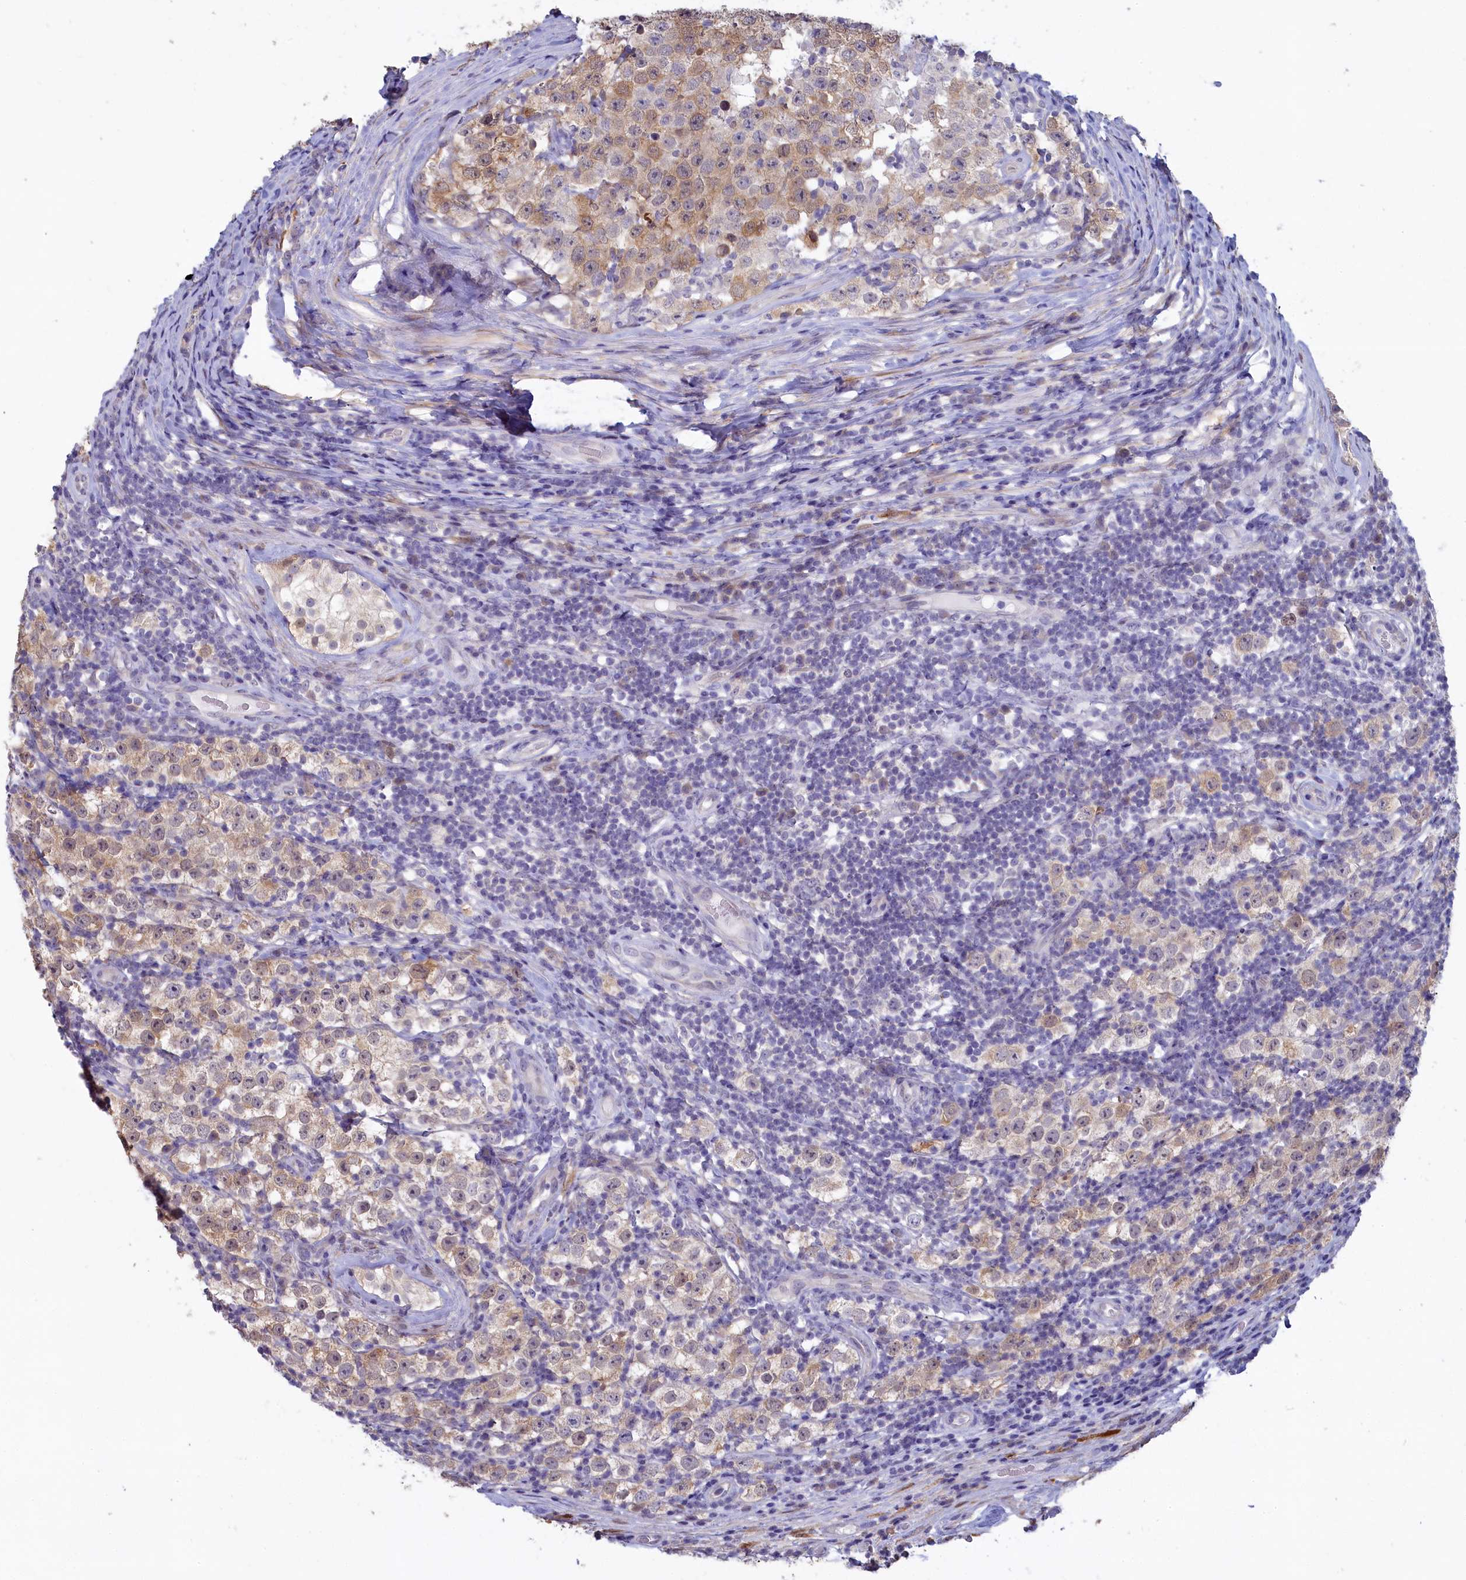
{"staining": {"intensity": "moderate", "quantity": "25%-75%", "location": "cytoplasmic/membranous,nuclear"}, "tissue": "testis cancer", "cell_type": "Tumor cells", "image_type": "cancer", "snomed": [{"axis": "morphology", "description": "Normal tissue, NOS"}, {"axis": "morphology", "description": "Urothelial carcinoma, High grade"}, {"axis": "morphology", "description": "Seminoma, NOS"}, {"axis": "morphology", "description": "Carcinoma, Embryonal, NOS"}, {"axis": "topography", "description": "Urinary bladder"}, {"axis": "topography", "description": "Testis"}], "caption": "Human testis cancer (high-grade urothelial carcinoma) stained for a protein (brown) exhibits moderate cytoplasmic/membranous and nuclear positive expression in approximately 25%-75% of tumor cells.", "gene": "UCHL3", "patient": {"sex": "male", "age": 41}}